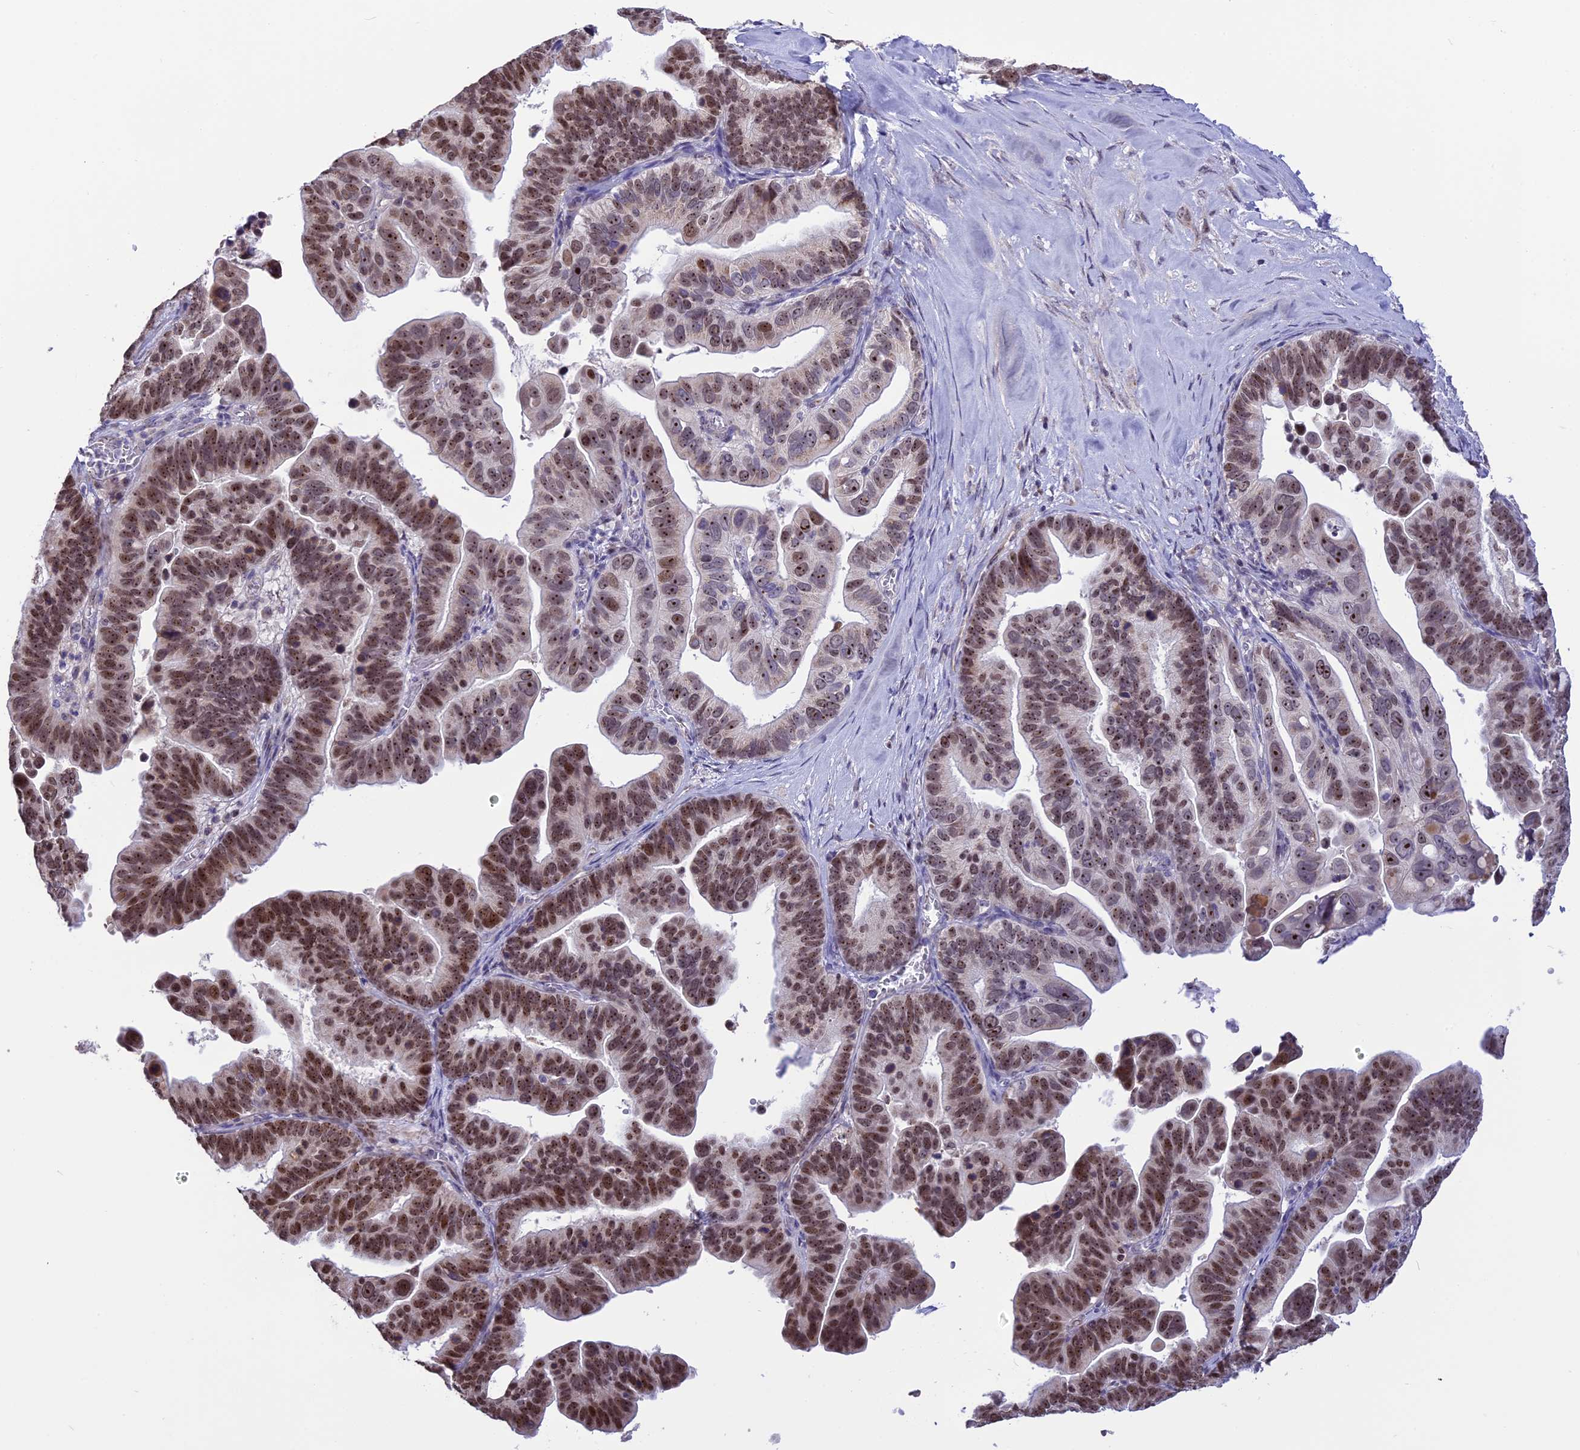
{"staining": {"intensity": "strong", "quantity": ">75%", "location": "nuclear"}, "tissue": "ovarian cancer", "cell_type": "Tumor cells", "image_type": "cancer", "snomed": [{"axis": "morphology", "description": "Cystadenocarcinoma, serous, NOS"}, {"axis": "topography", "description": "Ovary"}], "caption": "Immunohistochemical staining of ovarian cancer displays high levels of strong nuclear protein positivity in about >75% of tumor cells.", "gene": "CMSS1", "patient": {"sex": "female", "age": 56}}